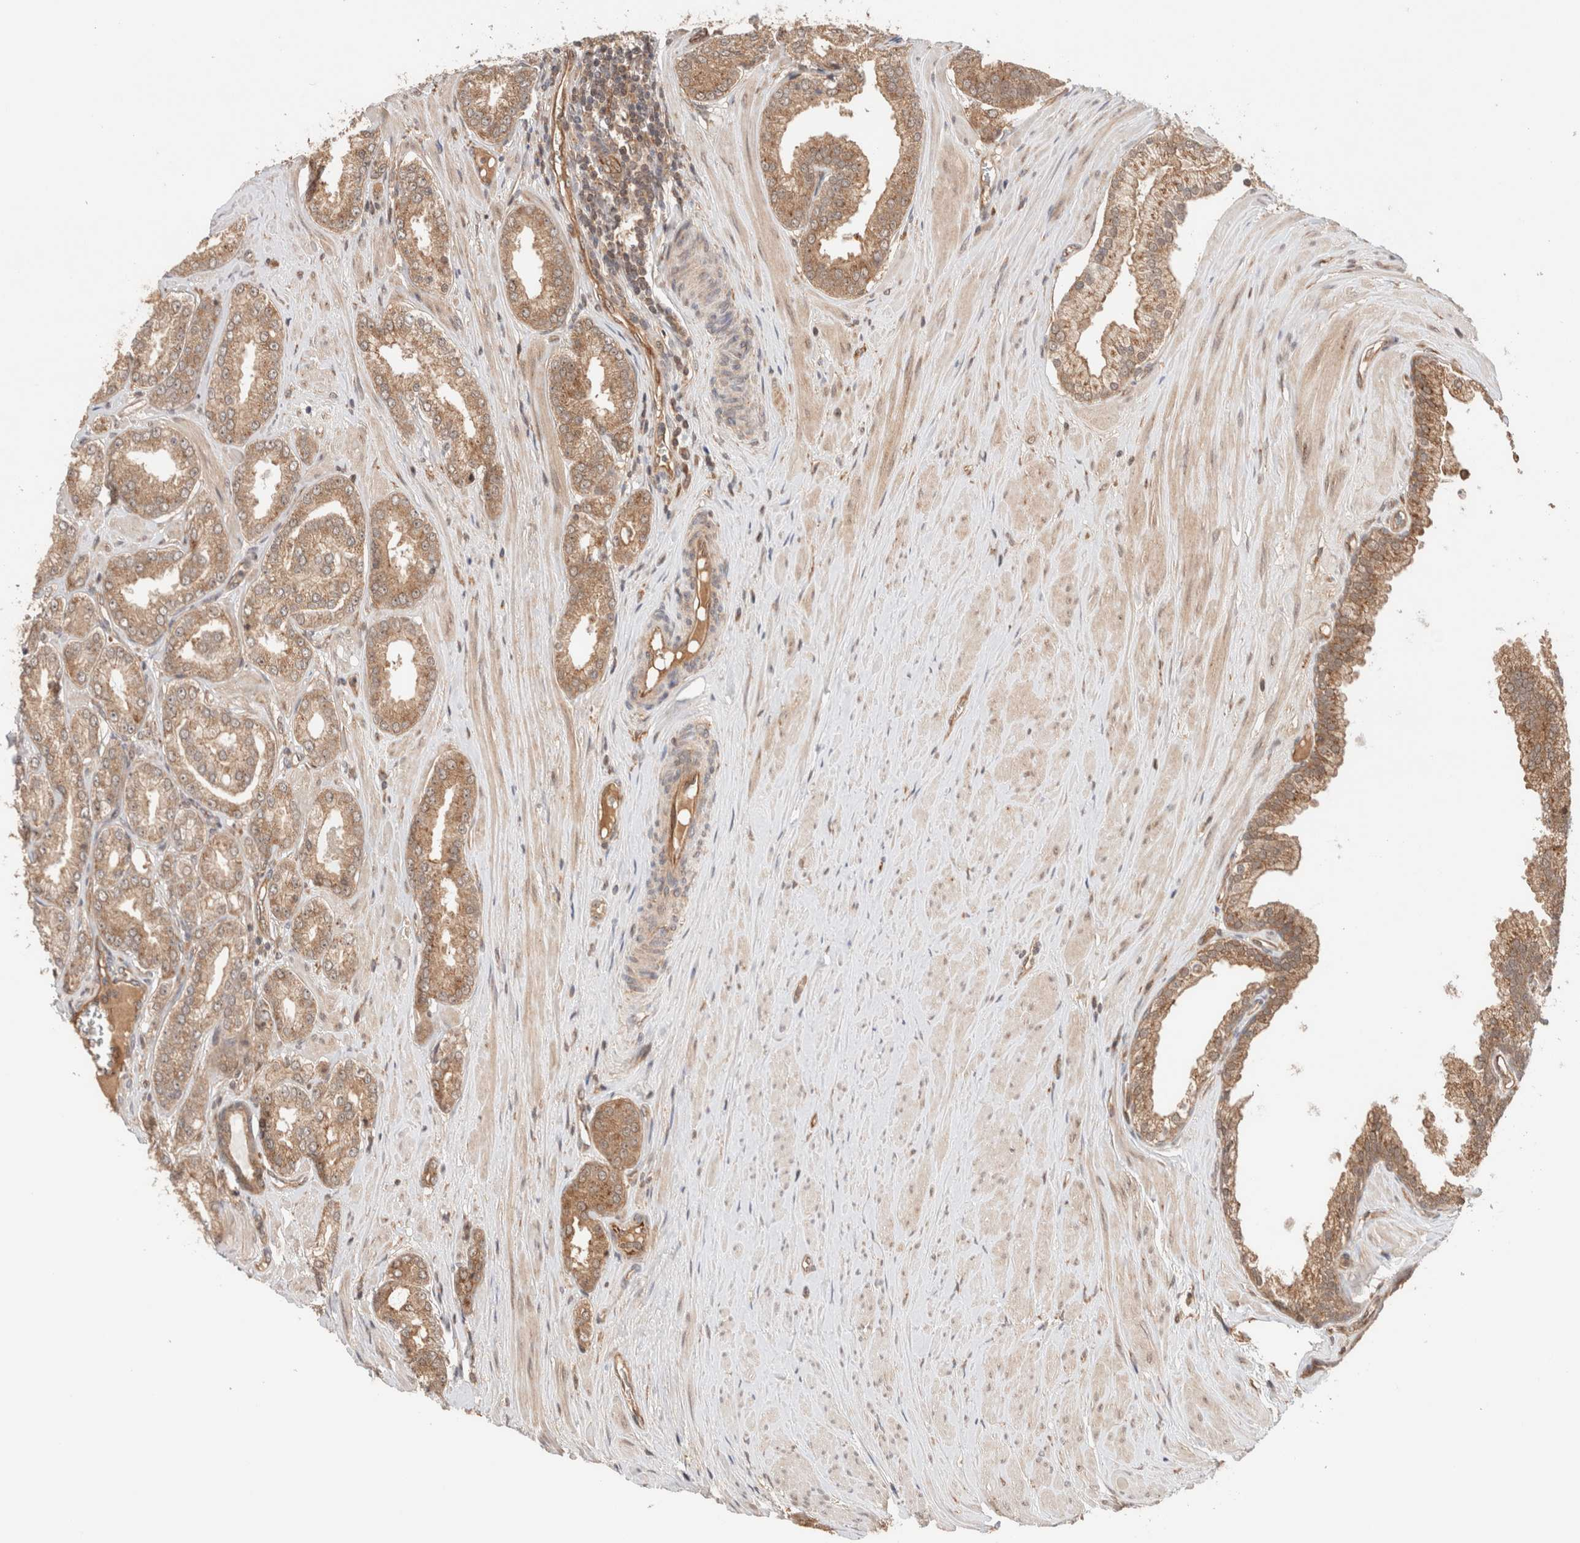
{"staining": {"intensity": "moderate", "quantity": ">75%", "location": "cytoplasmic/membranous,nuclear"}, "tissue": "prostate cancer", "cell_type": "Tumor cells", "image_type": "cancer", "snomed": [{"axis": "morphology", "description": "Adenocarcinoma, Low grade"}, {"axis": "topography", "description": "Prostate"}], "caption": "Immunohistochemistry micrograph of neoplastic tissue: prostate cancer stained using IHC shows medium levels of moderate protein expression localized specifically in the cytoplasmic/membranous and nuclear of tumor cells, appearing as a cytoplasmic/membranous and nuclear brown color.", "gene": "SIKE1", "patient": {"sex": "male", "age": 62}}